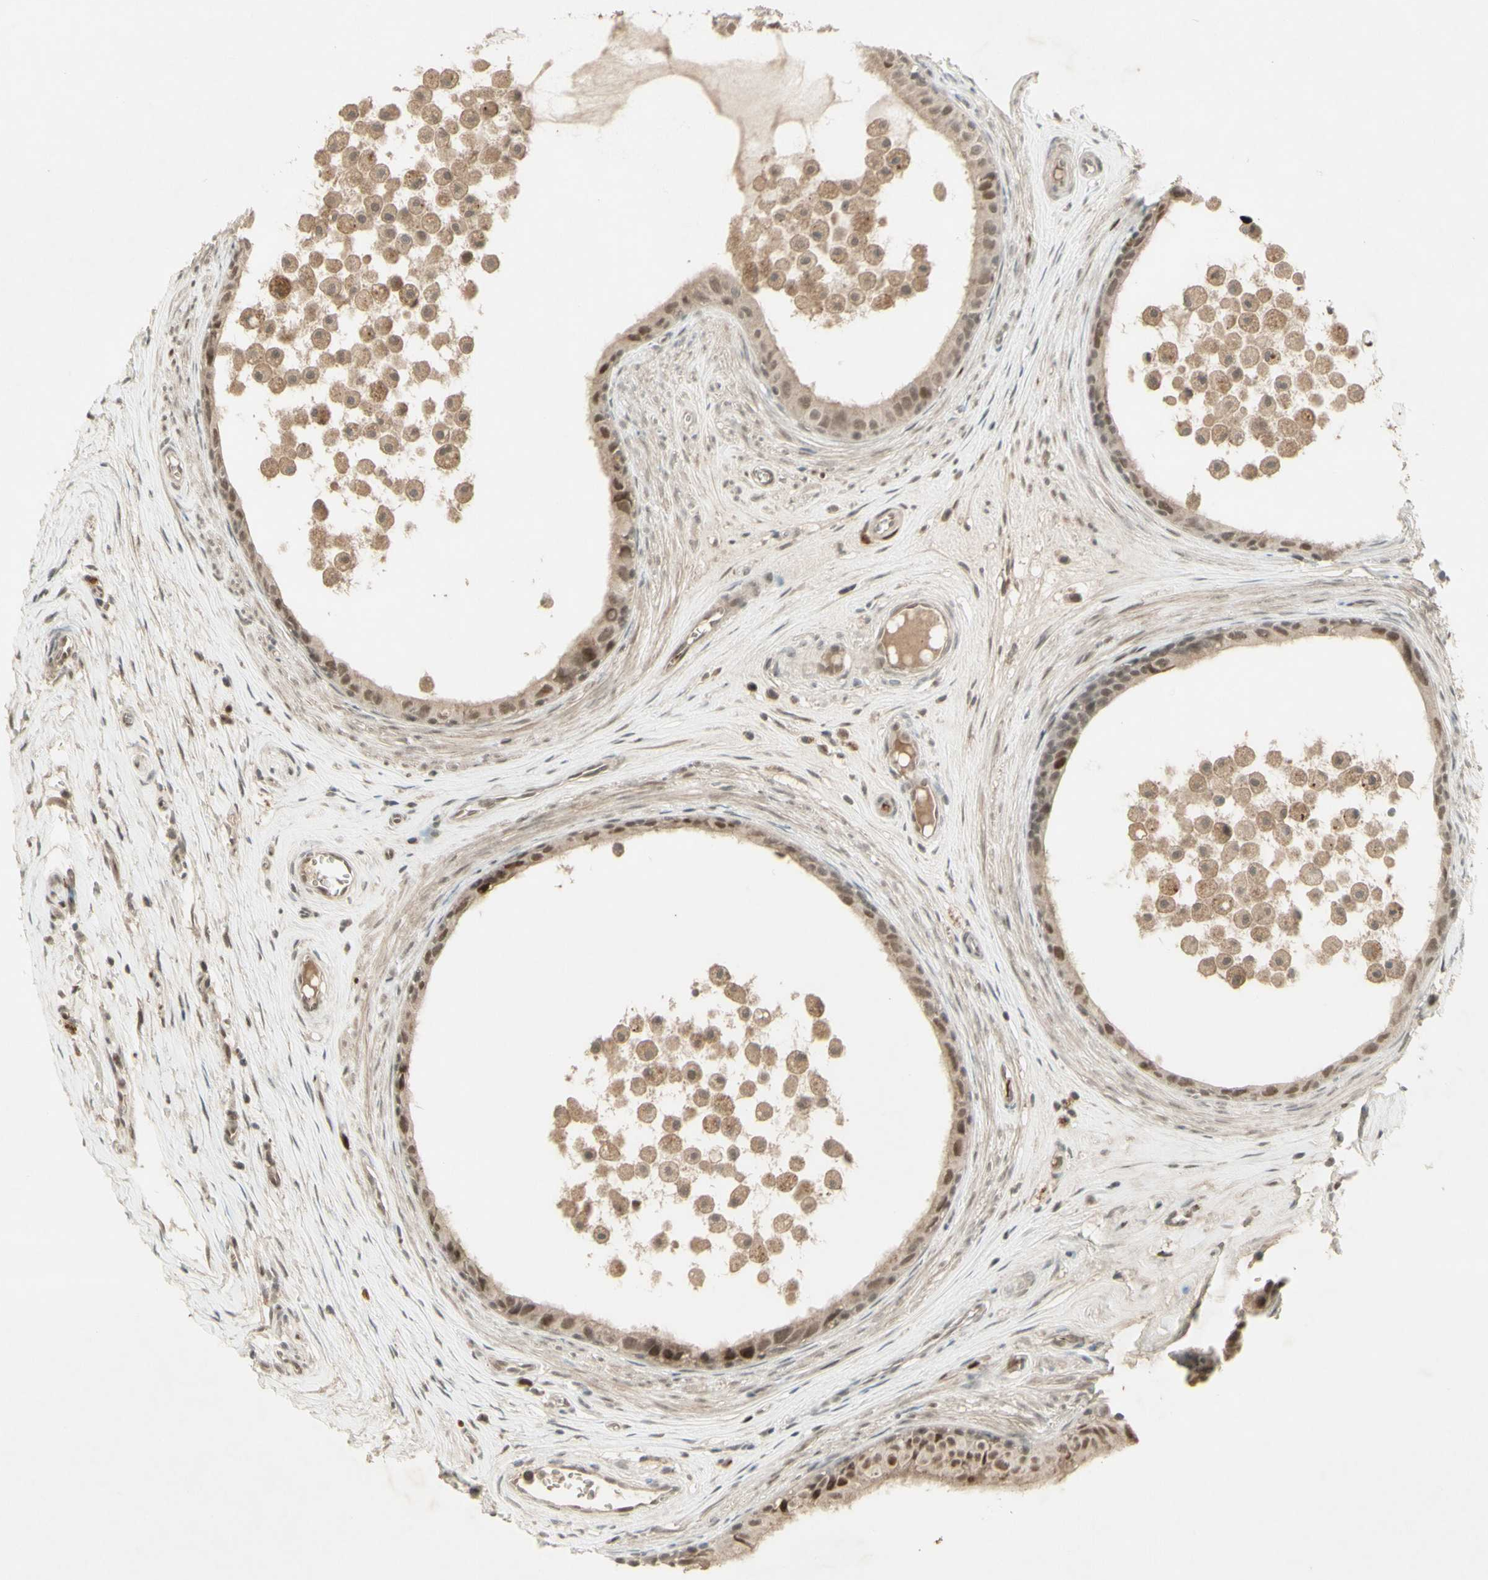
{"staining": {"intensity": "moderate", "quantity": "25%-75%", "location": "cytoplasmic/membranous,nuclear"}, "tissue": "epididymis", "cell_type": "Glandular cells", "image_type": "normal", "snomed": [{"axis": "morphology", "description": "Normal tissue, NOS"}, {"axis": "morphology", "description": "Inflammation, NOS"}, {"axis": "topography", "description": "Epididymis"}], "caption": "Immunohistochemical staining of unremarkable epididymis reveals 25%-75% levels of moderate cytoplasmic/membranous,nuclear protein expression in approximately 25%-75% of glandular cells.", "gene": "MSH6", "patient": {"sex": "male", "age": 85}}